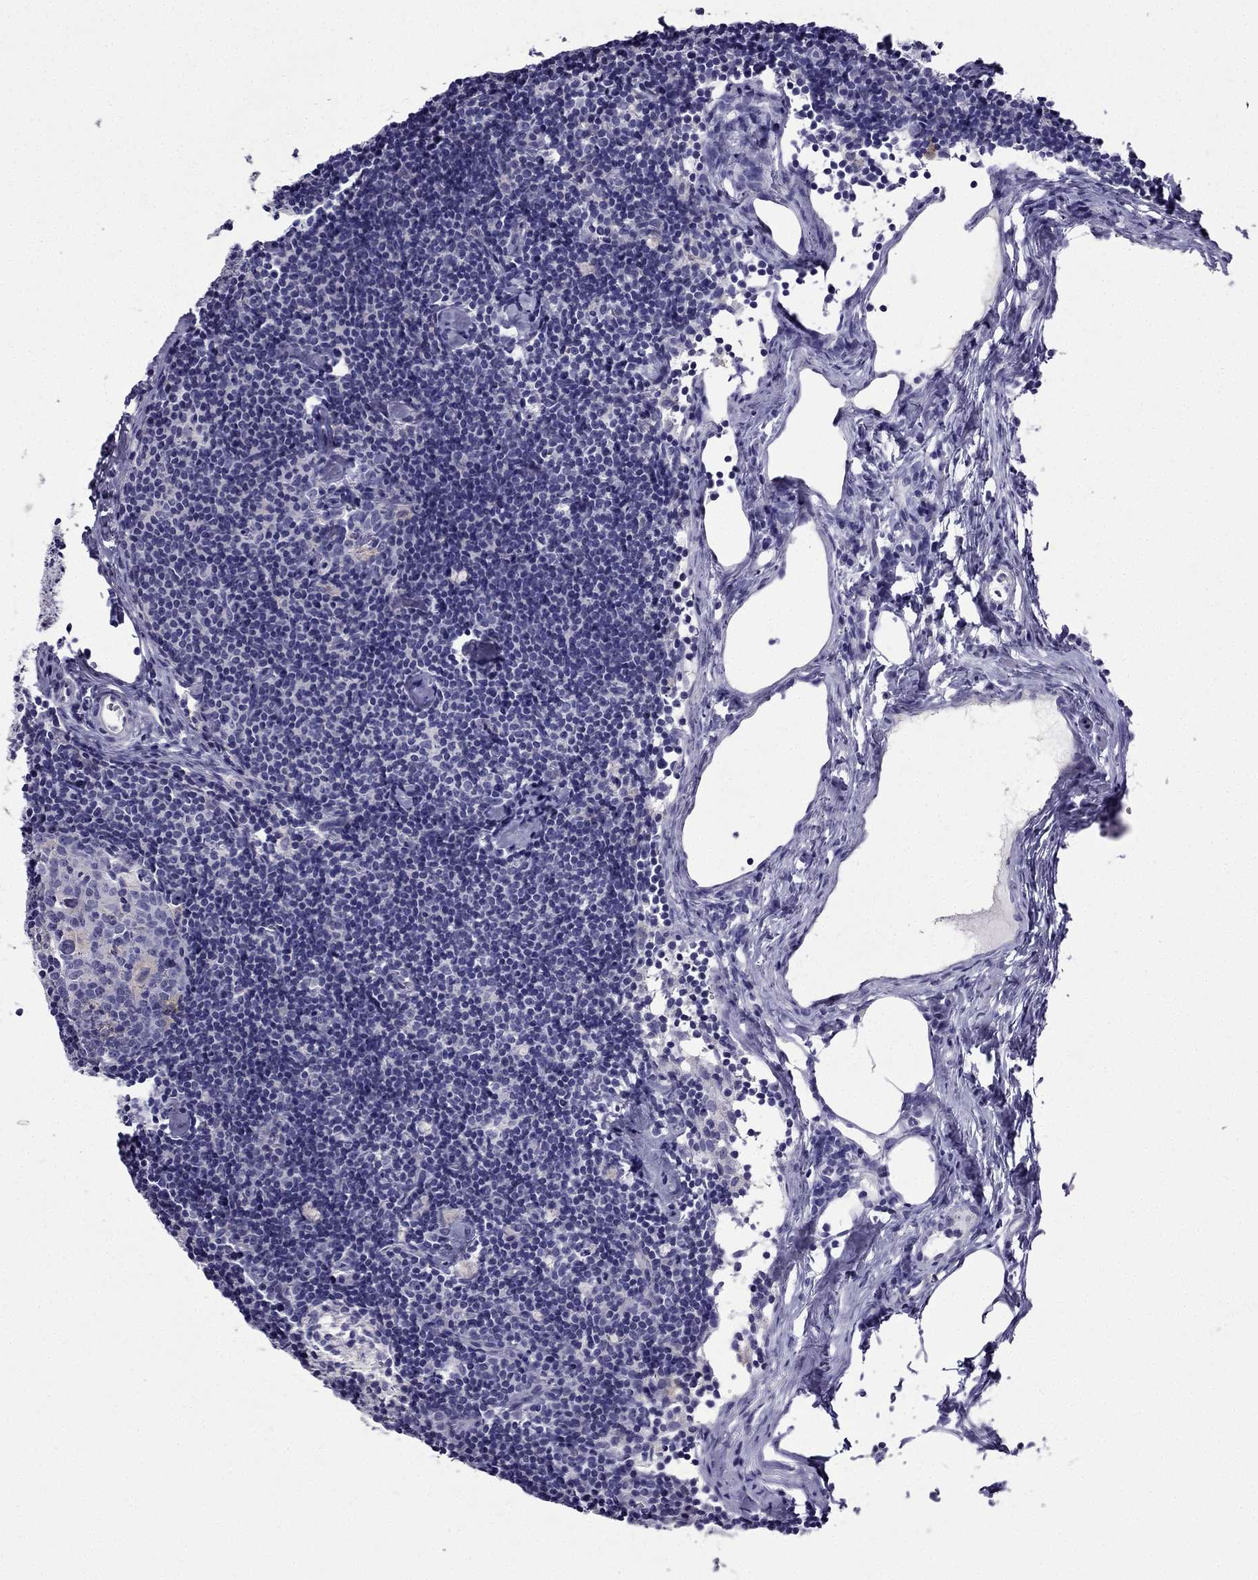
{"staining": {"intensity": "negative", "quantity": "none", "location": "none"}, "tissue": "lymph node", "cell_type": "Germinal center cells", "image_type": "normal", "snomed": [{"axis": "morphology", "description": "Normal tissue, NOS"}, {"axis": "topography", "description": "Lymph node"}], "caption": "Protein analysis of normal lymph node shows no significant staining in germinal center cells.", "gene": "KCNJ10", "patient": {"sex": "female", "age": 42}}